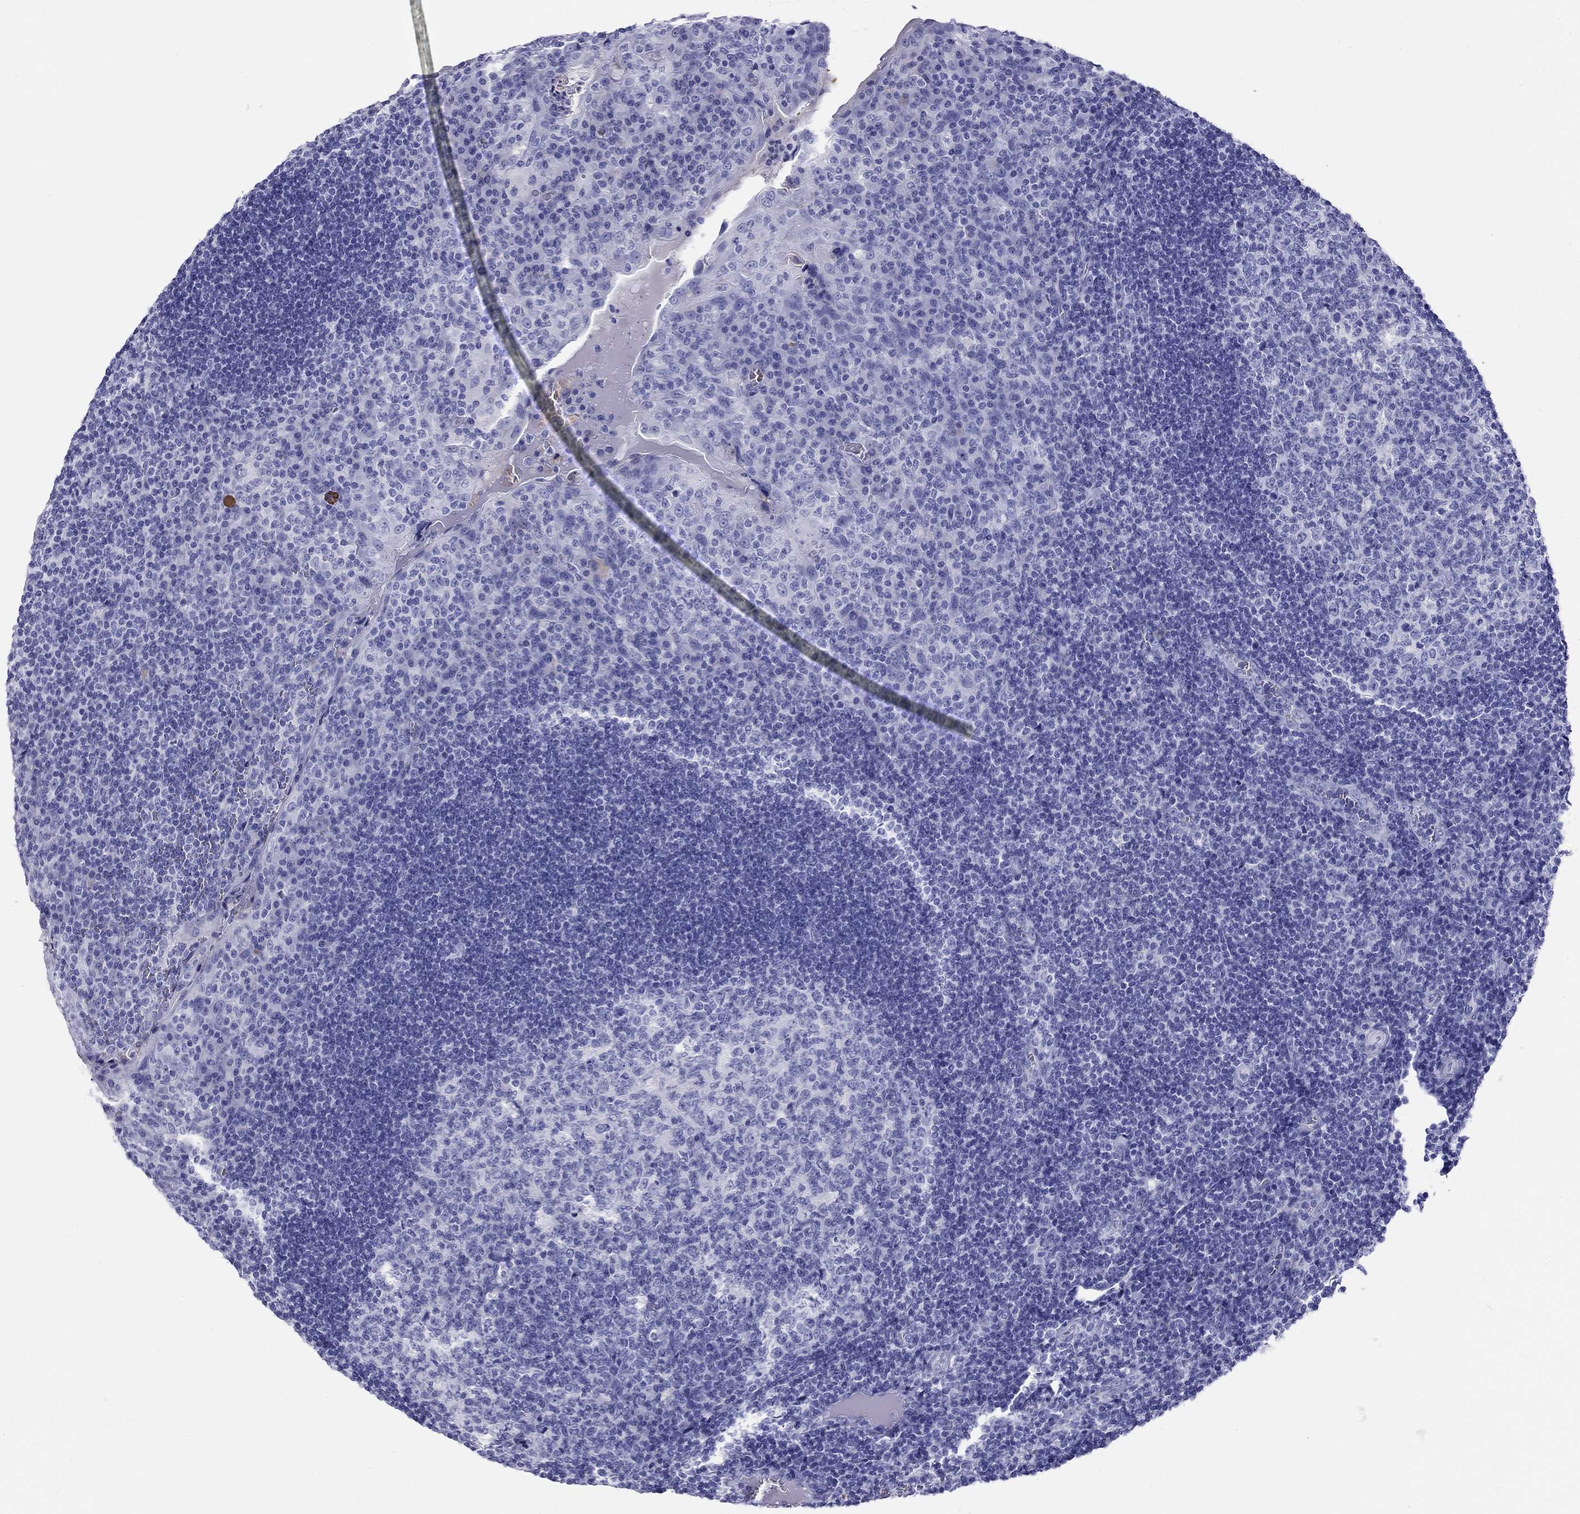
{"staining": {"intensity": "negative", "quantity": "none", "location": "none"}, "tissue": "tonsil", "cell_type": "Germinal center cells", "image_type": "normal", "snomed": [{"axis": "morphology", "description": "Normal tissue, NOS"}, {"axis": "topography", "description": "Tonsil"}], "caption": "Germinal center cells show no significant staining in normal tonsil. (DAB immunohistochemistry (IHC) with hematoxylin counter stain).", "gene": "PTPRN", "patient": {"sex": "male", "age": 17}}